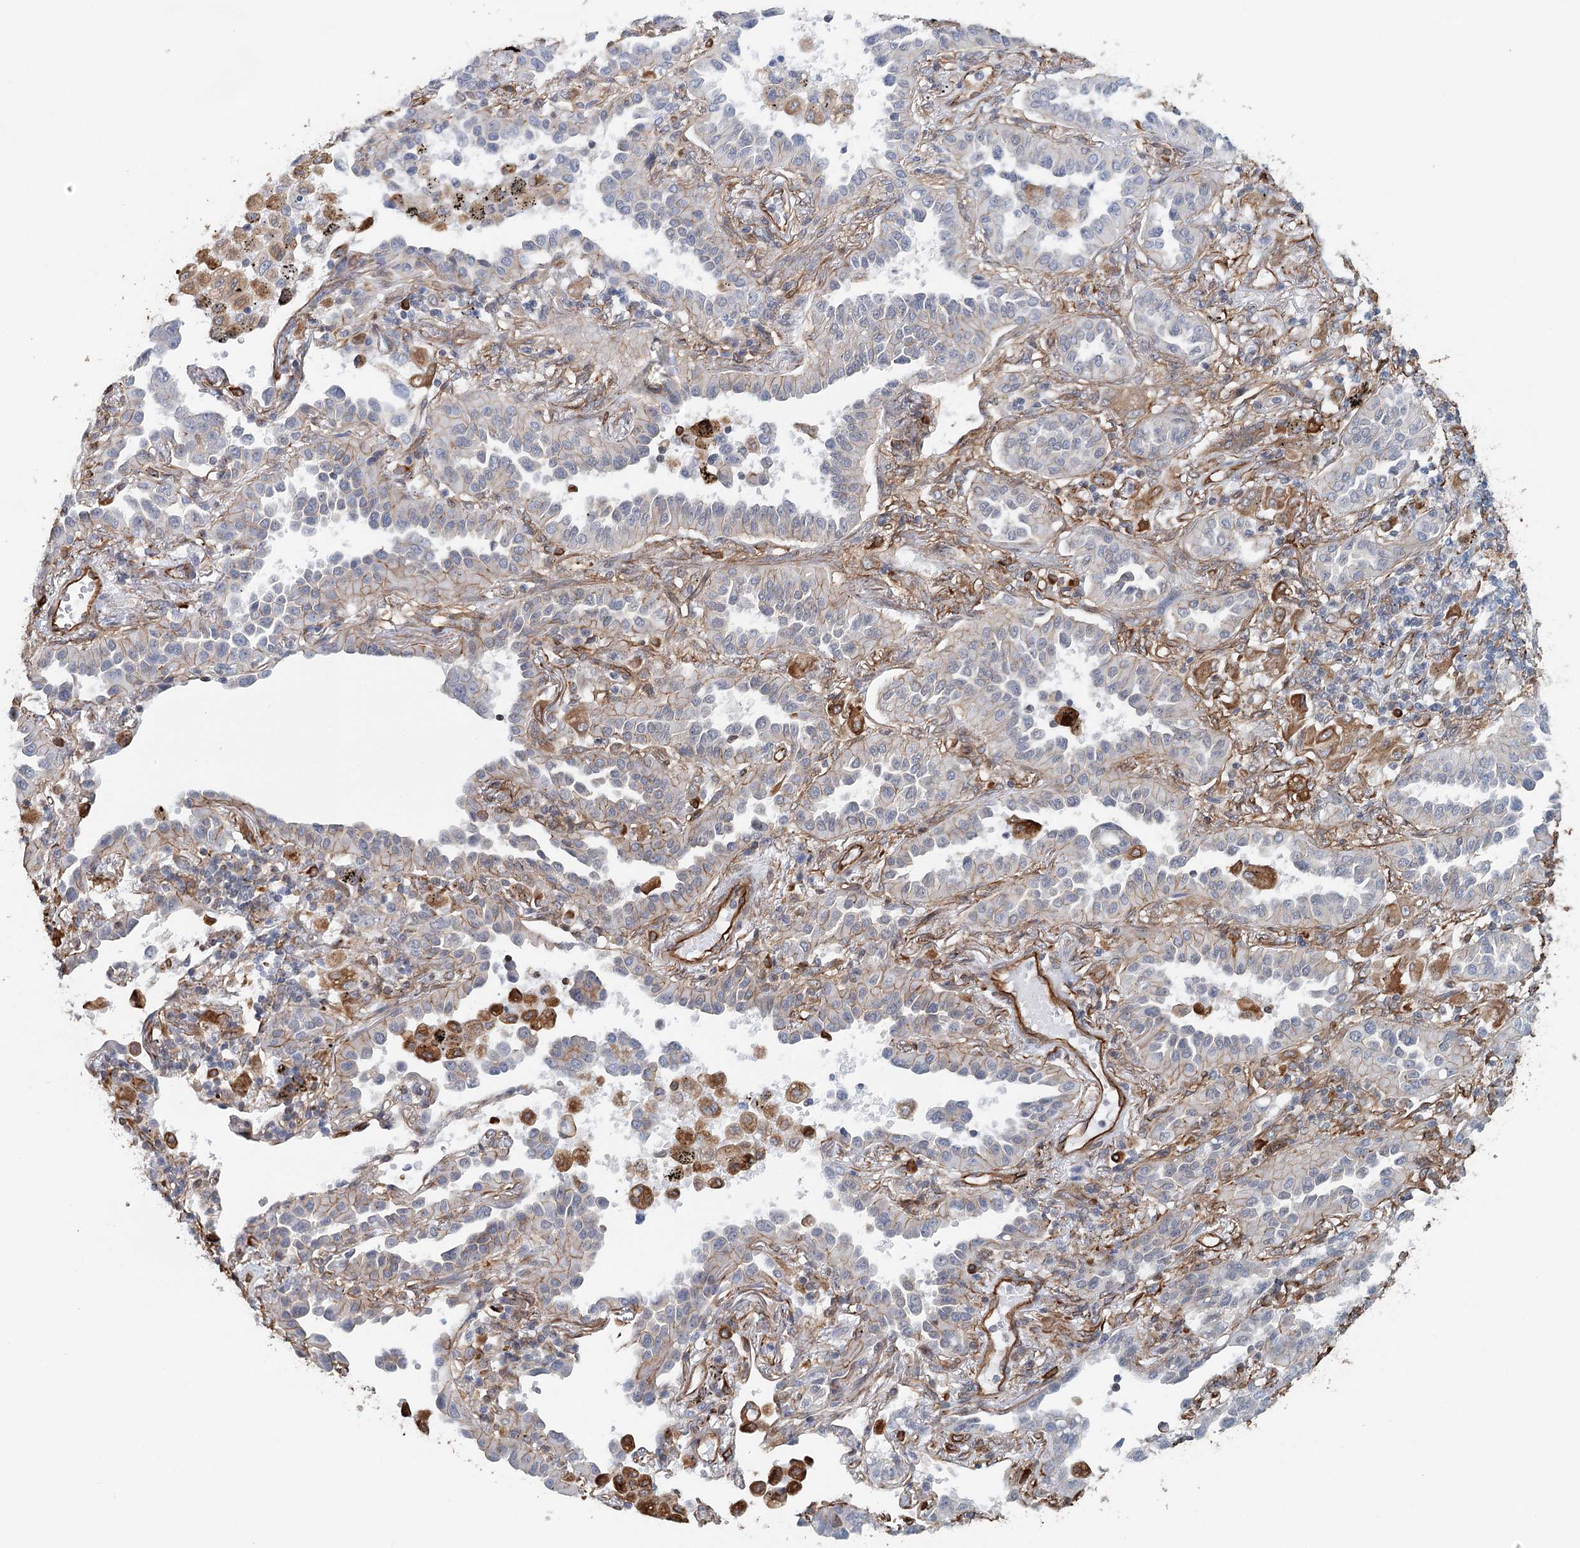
{"staining": {"intensity": "negative", "quantity": "none", "location": "none"}, "tissue": "lung cancer", "cell_type": "Tumor cells", "image_type": "cancer", "snomed": [{"axis": "morphology", "description": "Normal tissue, NOS"}, {"axis": "morphology", "description": "Adenocarcinoma, NOS"}, {"axis": "topography", "description": "Lung"}], "caption": "Tumor cells show no significant protein positivity in adenocarcinoma (lung).", "gene": "SYNPO", "patient": {"sex": "male", "age": 59}}